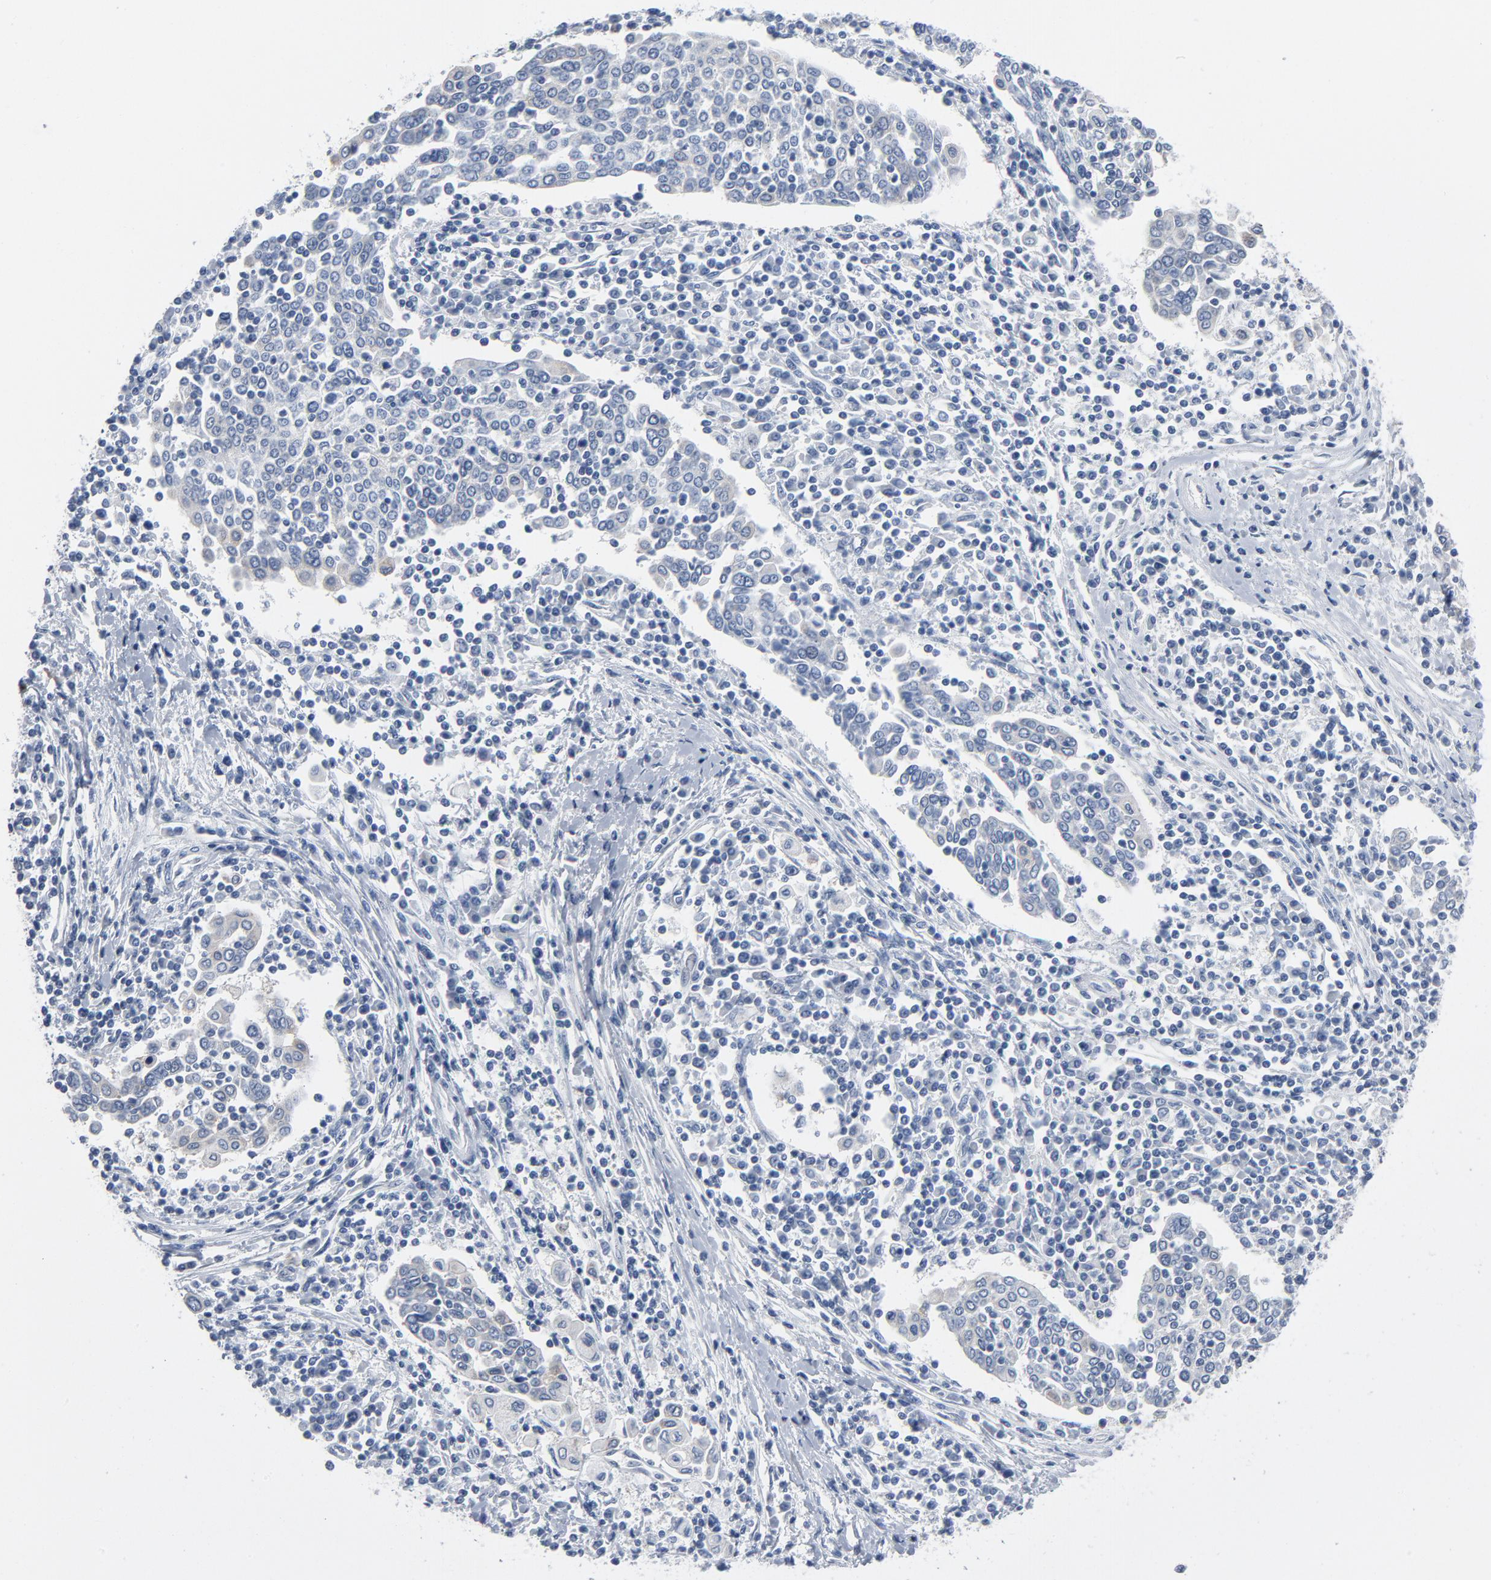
{"staining": {"intensity": "weak", "quantity": "<25%", "location": "cytoplasmic/membranous"}, "tissue": "cervical cancer", "cell_type": "Tumor cells", "image_type": "cancer", "snomed": [{"axis": "morphology", "description": "Squamous cell carcinoma, NOS"}, {"axis": "topography", "description": "Cervix"}], "caption": "Tumor cells are negative for protein expression in human cervical cancer (squamous cell carcinoma). (DAB immunohistochemistry with hematoxylin counter stain).", "gene": "YIPF6", "patient": {"sex": "female", "age": 40}}